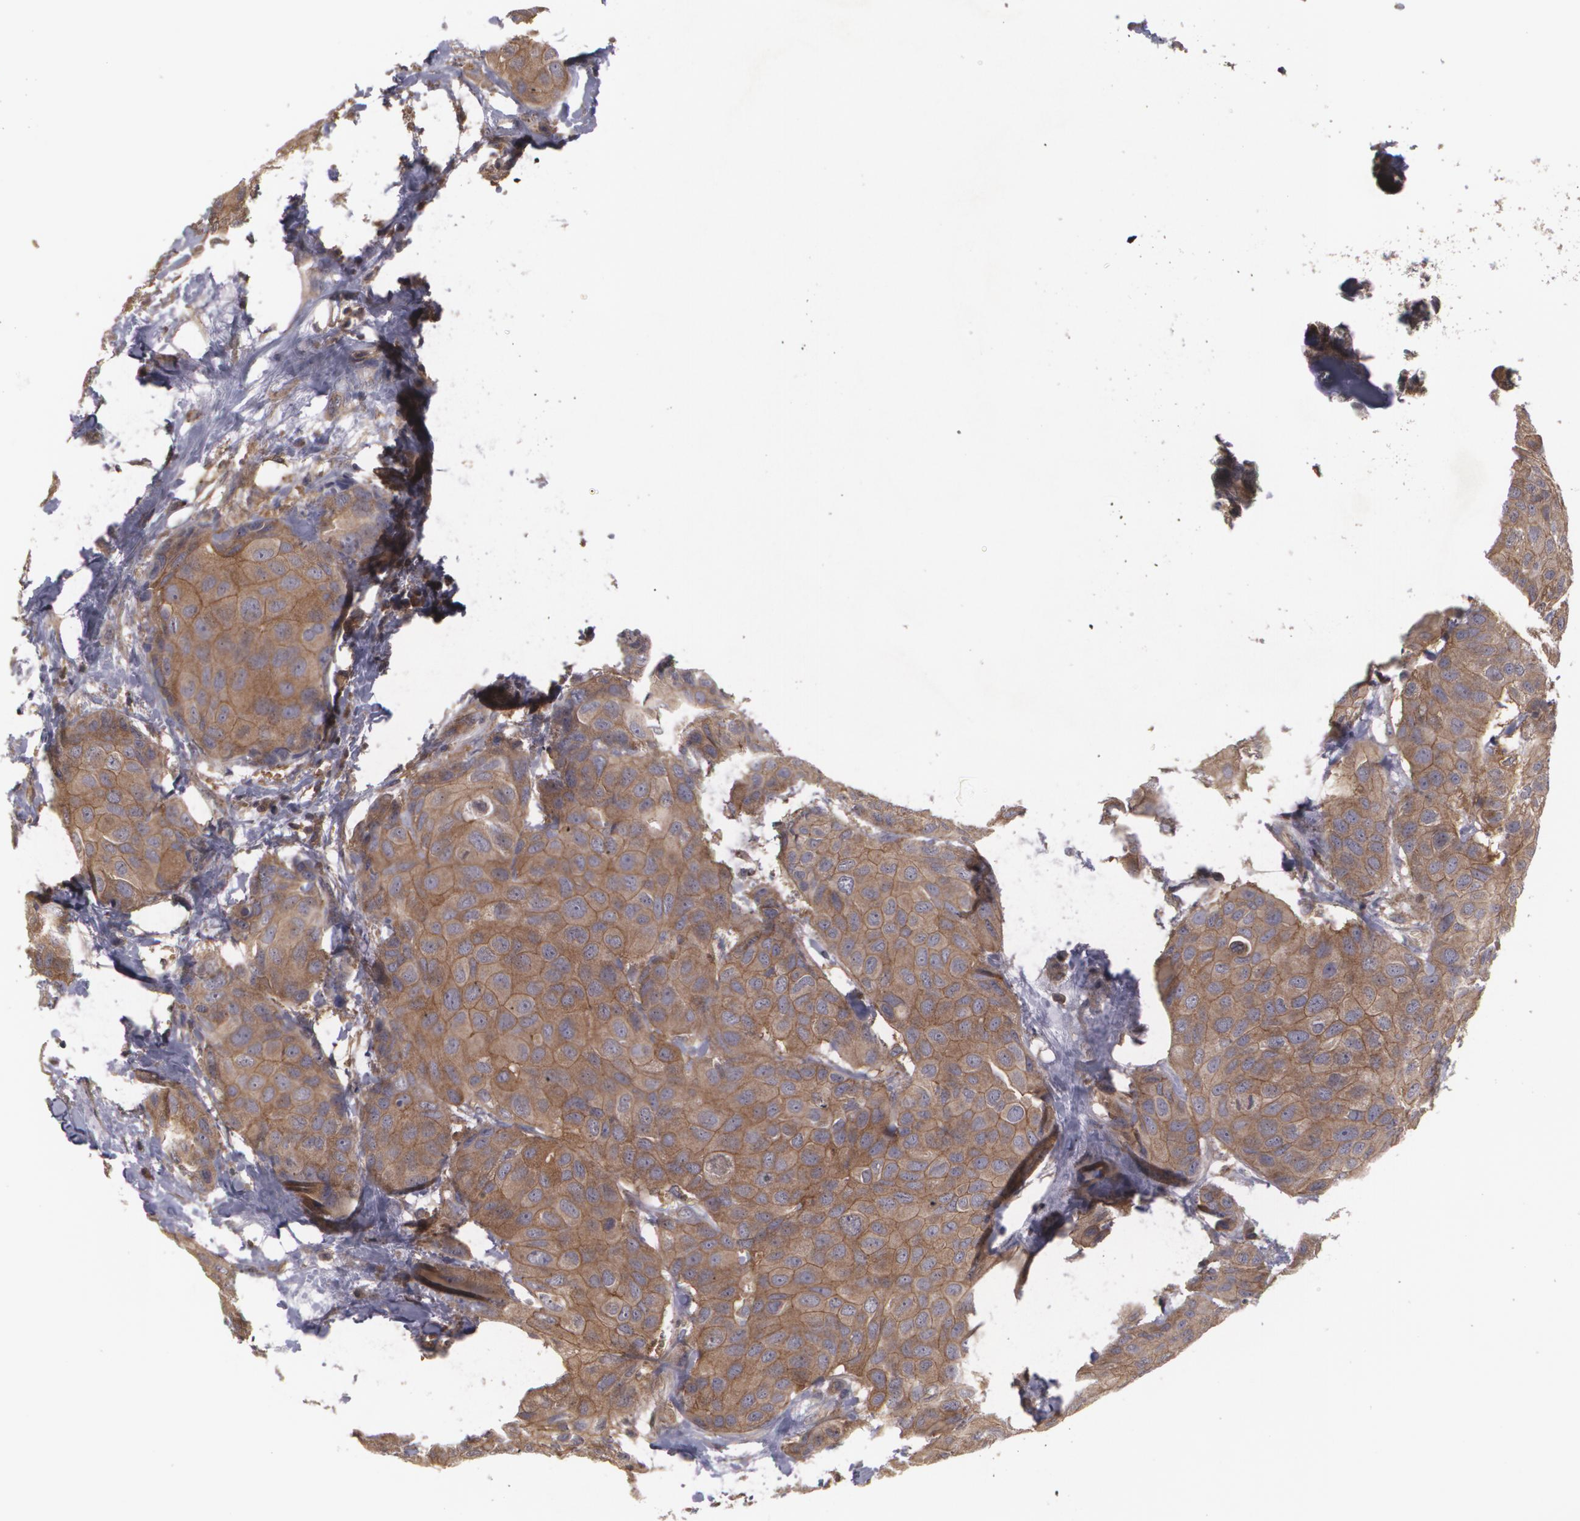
{"staining": {"intensity": "strong", "quantity": ">75%", "location": "cytoplasmic/membranous"}, "tissue": "breast cancer", "cell_type": "Tumor cells", "image_type": "cancer", "snomed": [{"axis": "morphology", "description": "Duct carcinoma"}, {"axis": "topography", "description": "Breast"}], "caption": "Protein staining of breast cancer tissue shows strong cytoplasmic/membranous positivity in approximately >75% of tumor cells.", "gene": "HRAS", "patient": {"sex": "female", "age": 68}}